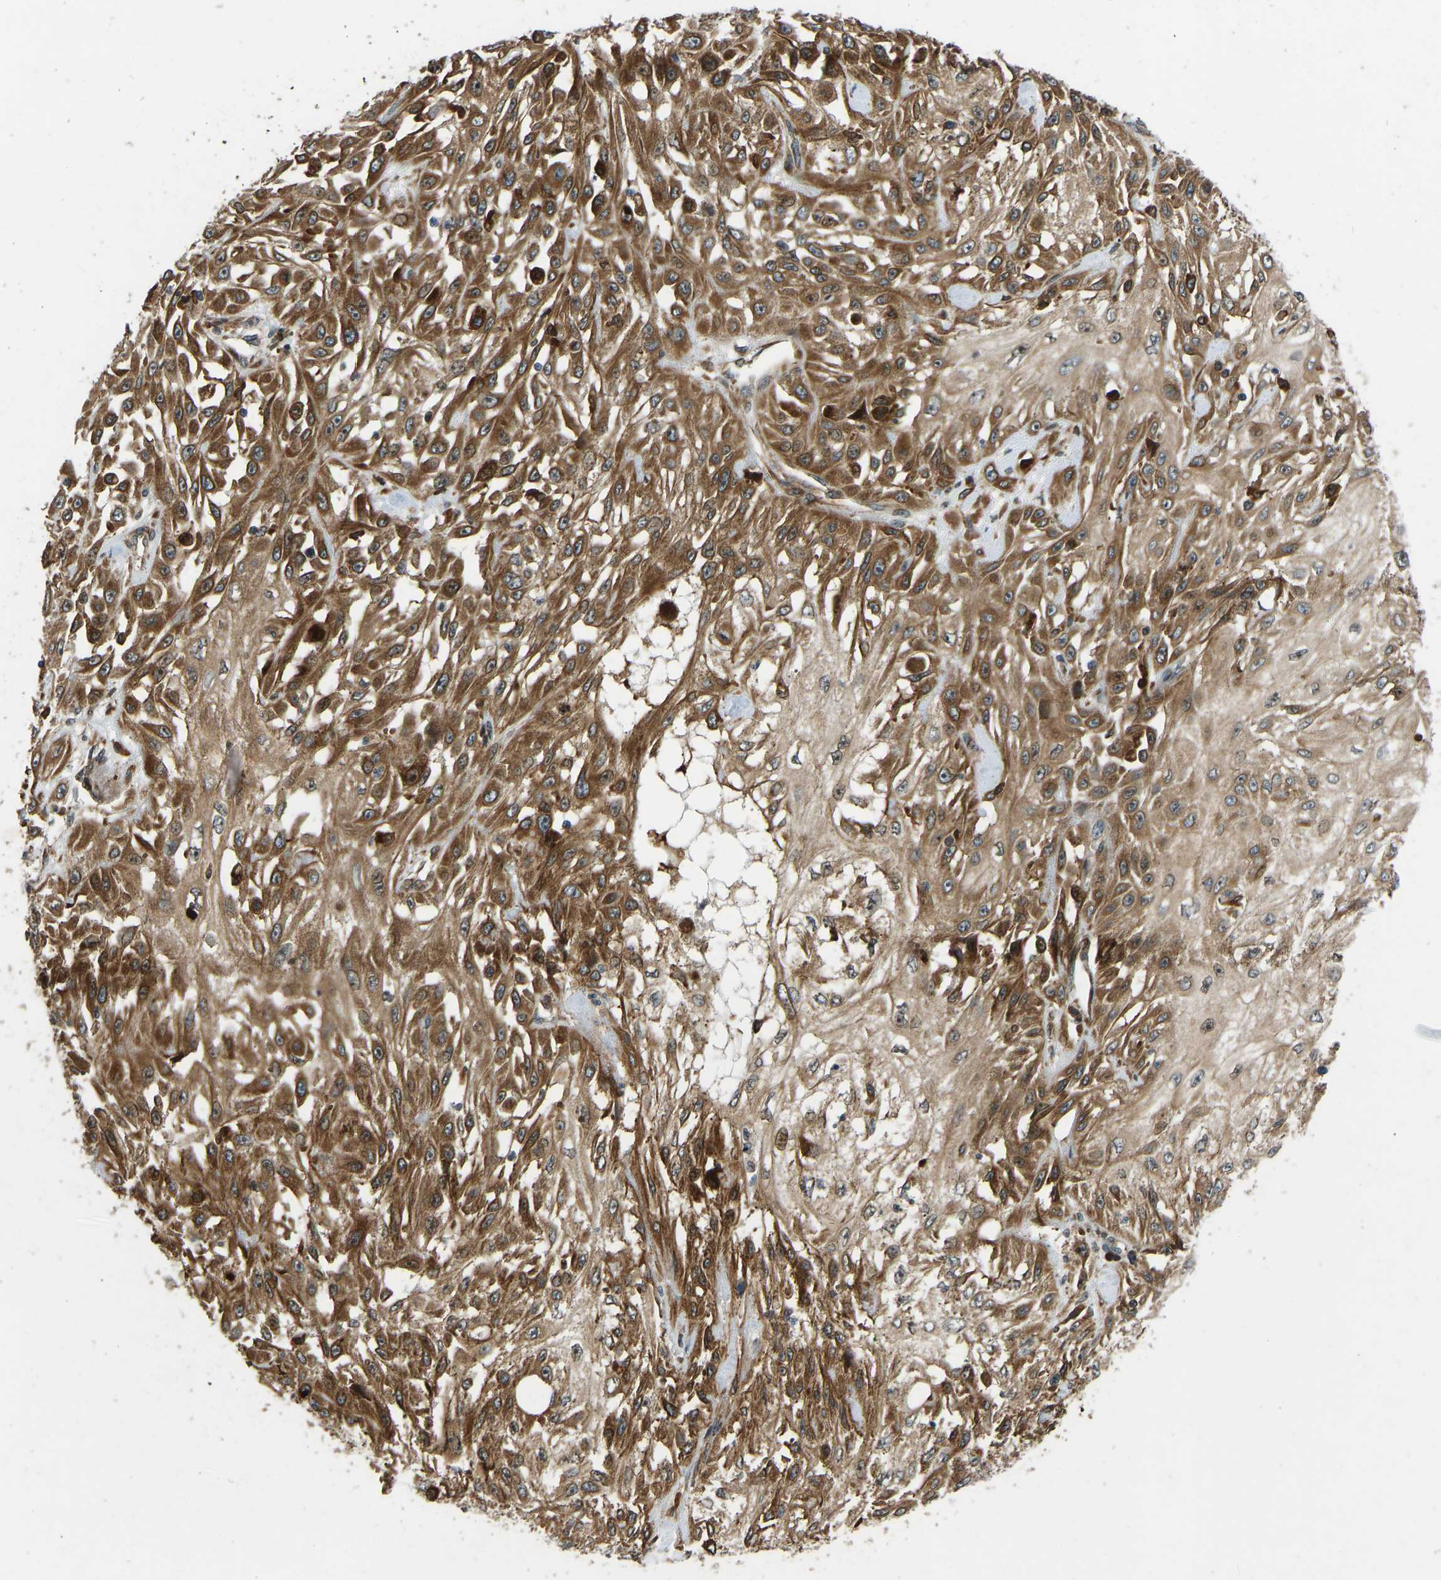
{"staining": {"intensity": "strong", "quantity": ">75%", "location": "cytoplasmic/membranous"}, "tissue": "skin cancer", "cell_type": "Tumor cells", "image_type": "cancer", "snomed": [{"axis": "morphology", "description": "Squamous cell carcinoma, NOS"}, {"axis": "morphology", "description": "Squamous cell carcinoma, metastatic, NOS"}, {"axis": "topography", "description": "Skin"}, {"axis": "topography", "description": "Lymph node"}], "caption": "A brown stain shows strong cytoplasmic/membranous staining of a protein in skin cancer tumor cells.", "gene": "OS9", "patient": {"sex": "male", "age": 75}}